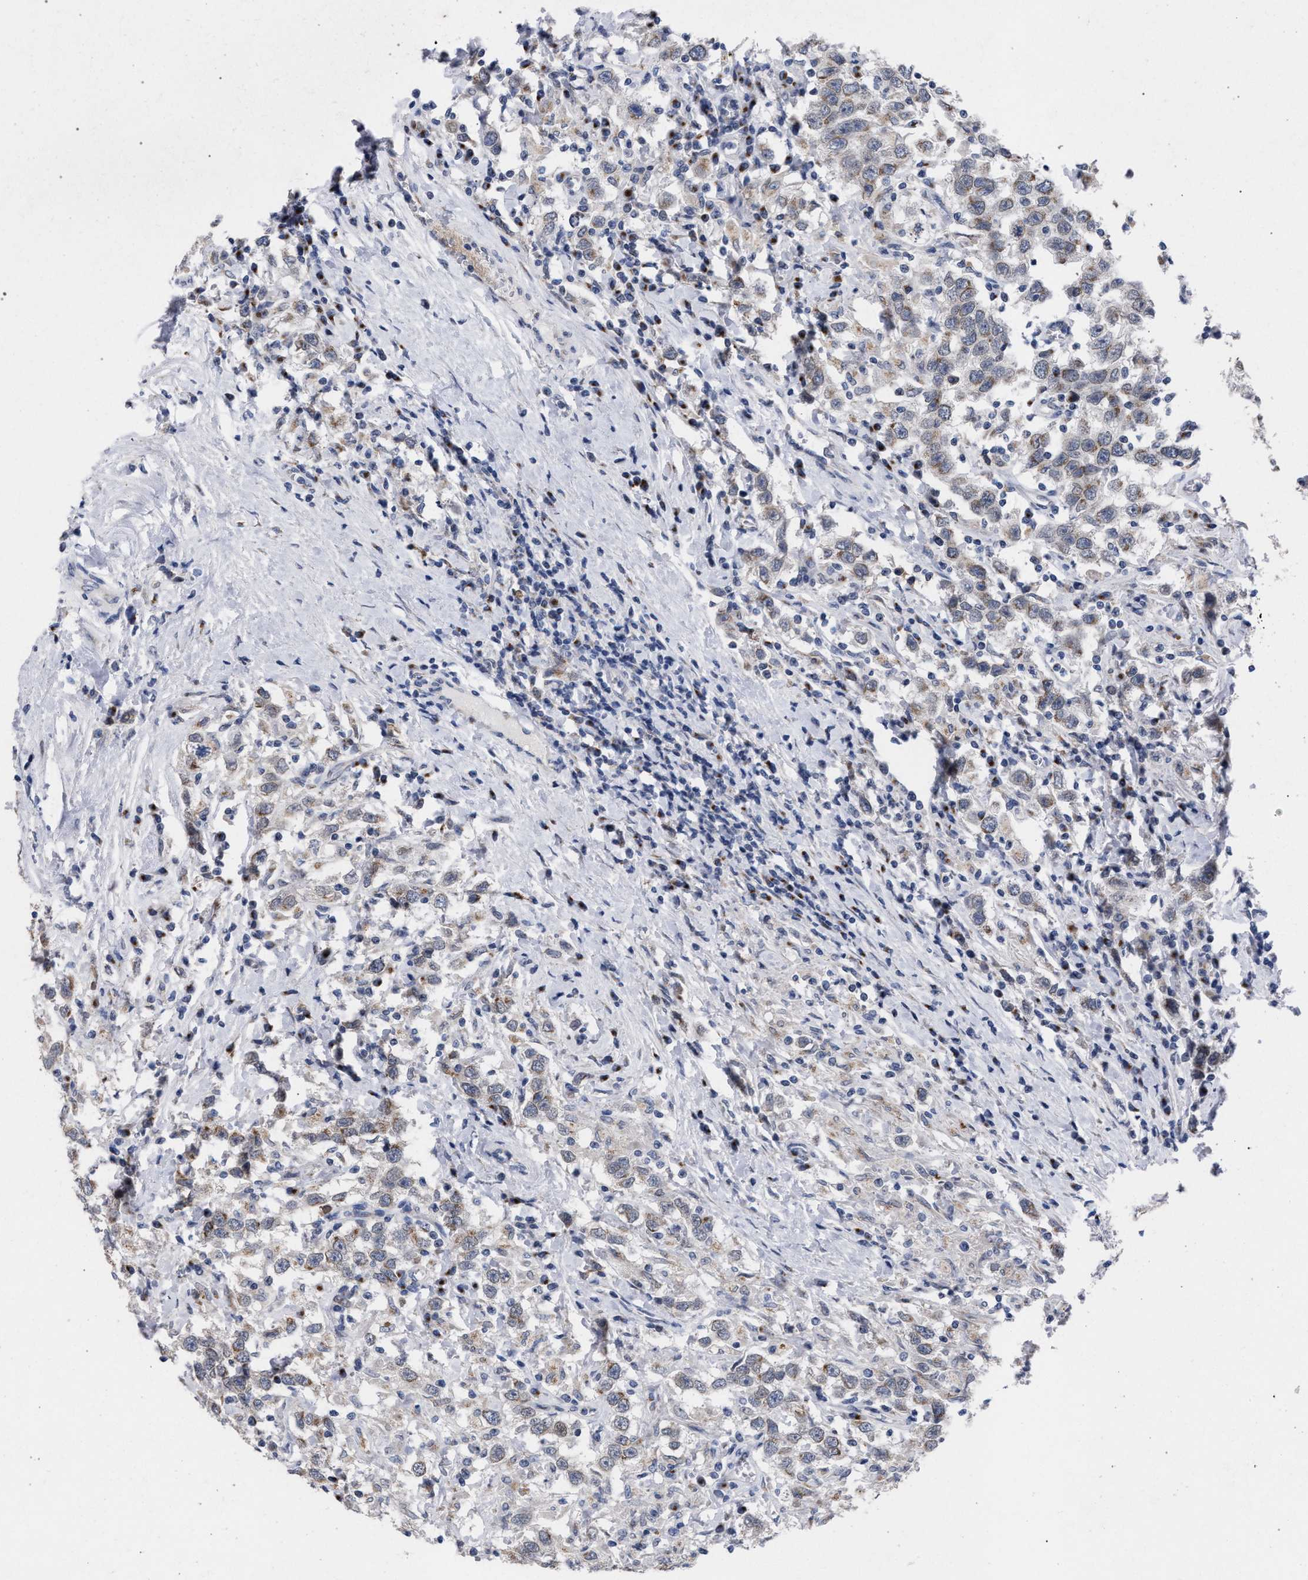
{"staining": {"intensity": "weak", "quantity": ">75%", "location": "cytoplasmic/membranous"}, "tissue": "testis cancer", "cell_type": "Tumor cells", "image_type": "cancer", "snomed": [{"axis": "morphology", "description": "Seminoma, NOS"}, {"axis": "topography", "description": "Testis"}], "caption": "A brown stain shows weak cytoplasmic/membranous staining of a protein in seminoma (testis) tumor cells. The staining is performed using DAB brown chromogen to label protein expression. The nuclei are counter-stained blue using hematoxylin.", "gene": "GOLGA2", "patient": {"sex": "male", "age": 41}}